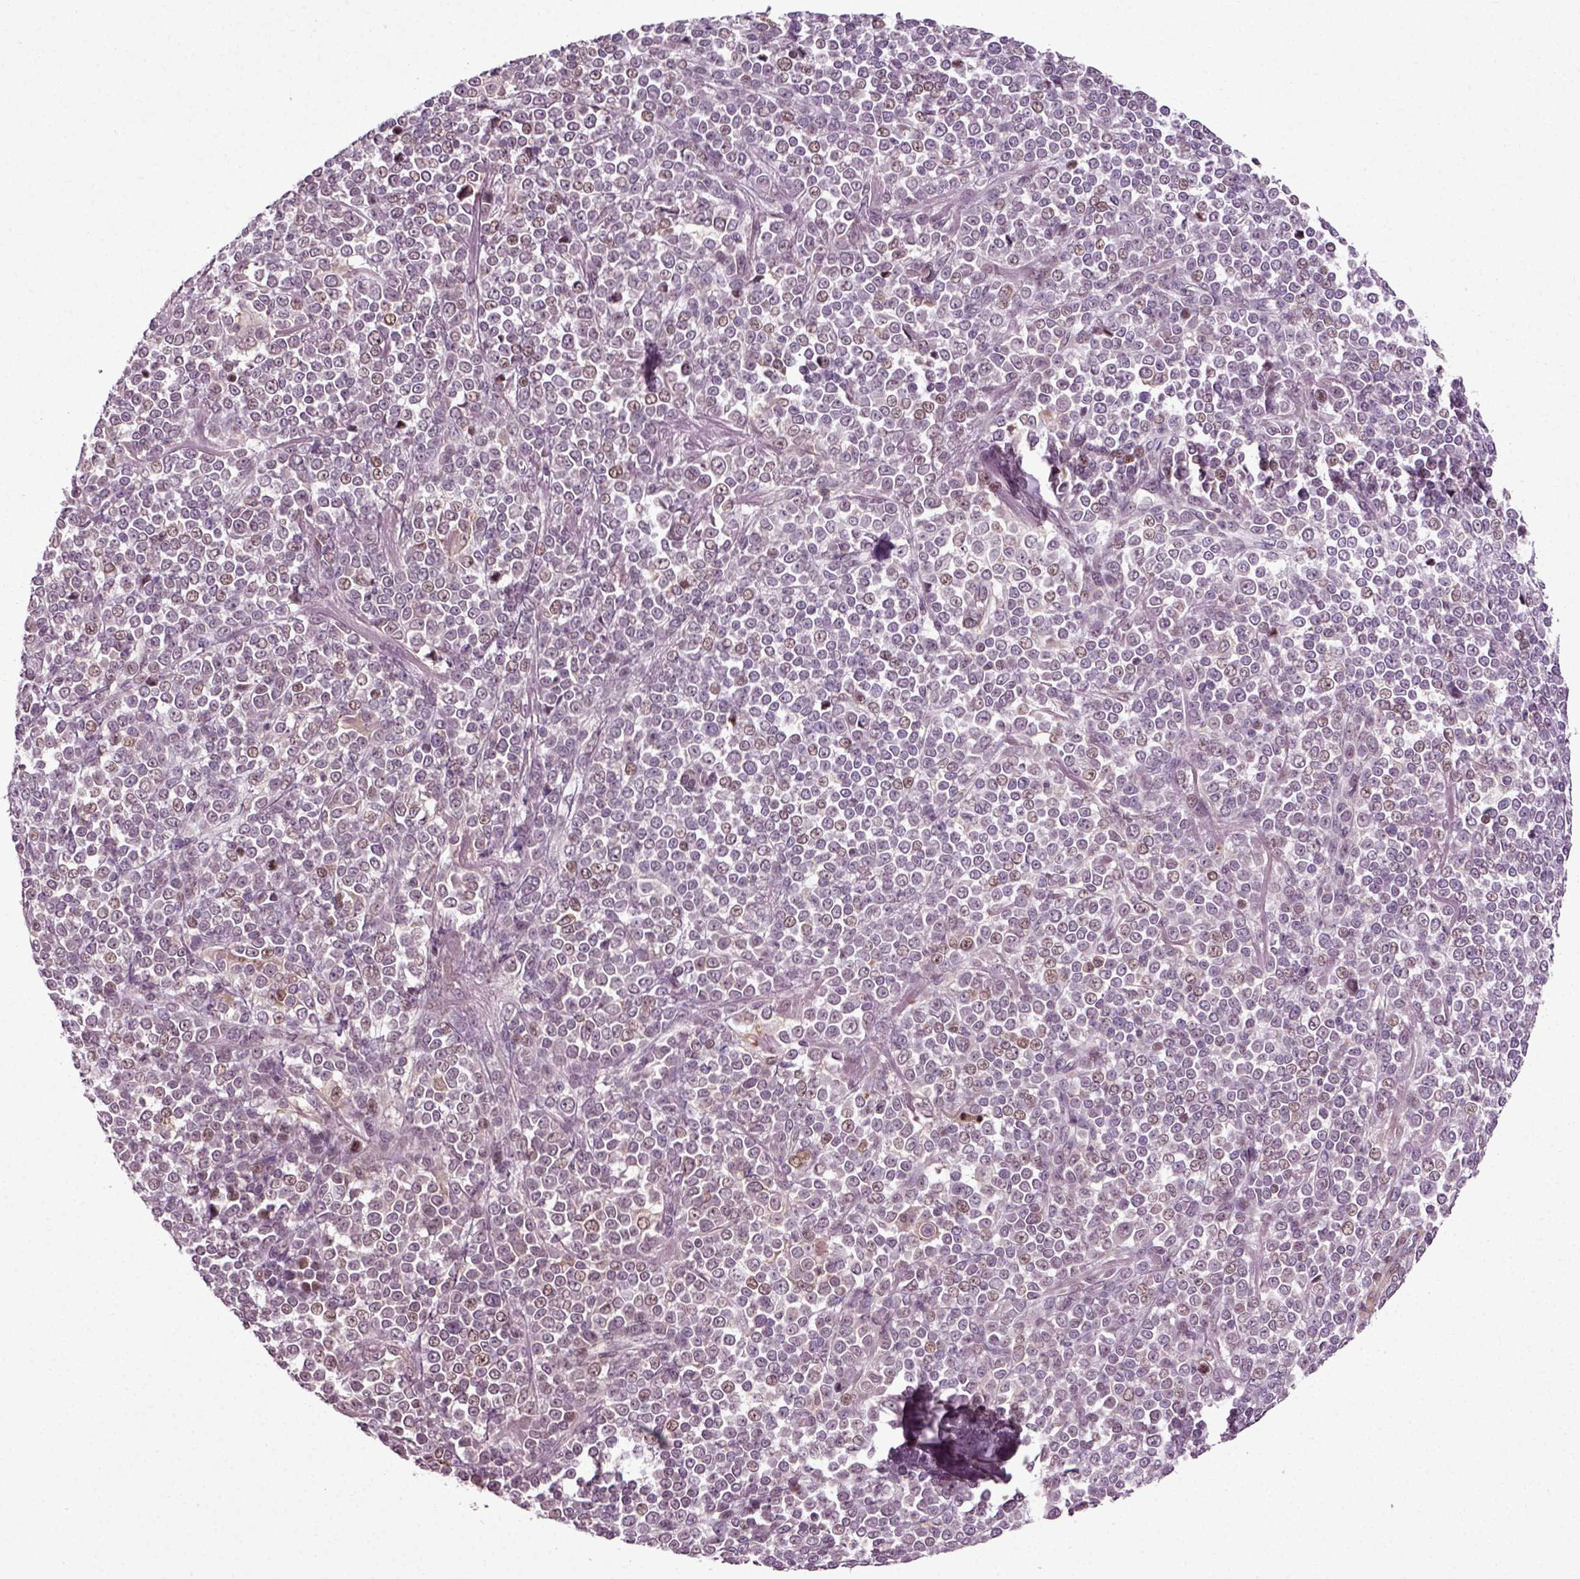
{"staining": {"intensity": "negative", "quantity": "none", "location": "none"}, "tissue": "melanoma", "cell_type": "Tumor cells", "image_type": "cancer", "snomed": [{"axis": "morphology", "description": "Malignant melanoma, NOS"}, {"axis": "topography", "description": "Skin"}], "caption": "Protein analysis of malignant melanoma displays no significant positivity in tumor cells.", "gene": "KNSTRN", "patient": {"sex": "female", "age": 95}}